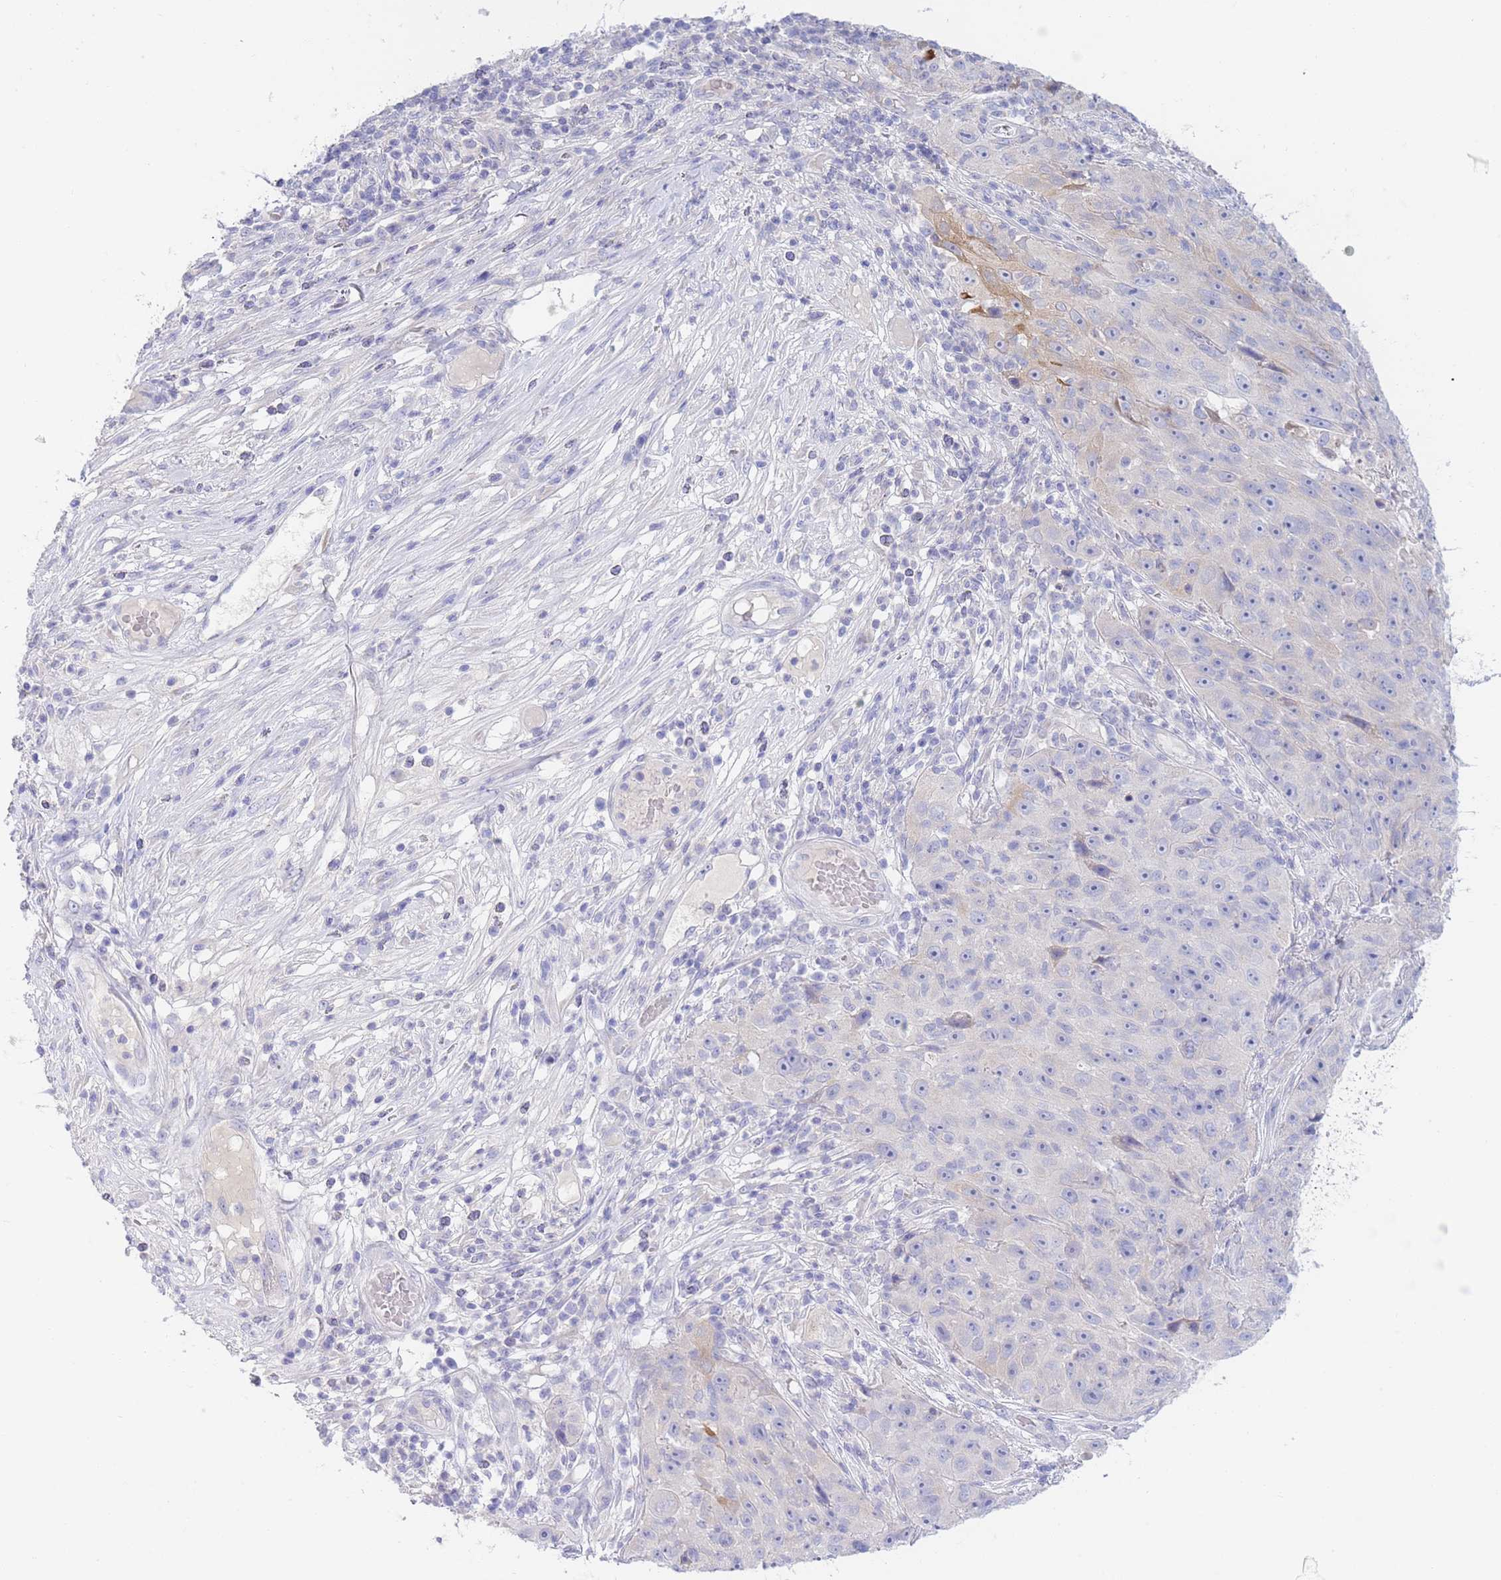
{"staining": {"intensity": "negative", "quantity": "none", "location": "none"}, "tissue": "skin cancer", "cell_type": "Tumor cells", "image_type": "cancer", "snomed": [{"axis": "morphology", "description": "Squamous cell carcinoma, NOS"}, {"axis": "topography", "description": "Skin"}], "caption": "IHC image of neoplastic tissue: skin squamous cell carcinoma stained with DAB exhibits no significant protein staining in tumor cells.", "gene": "PCDHB3", "patient": {"sex": "female", "age": 87}}